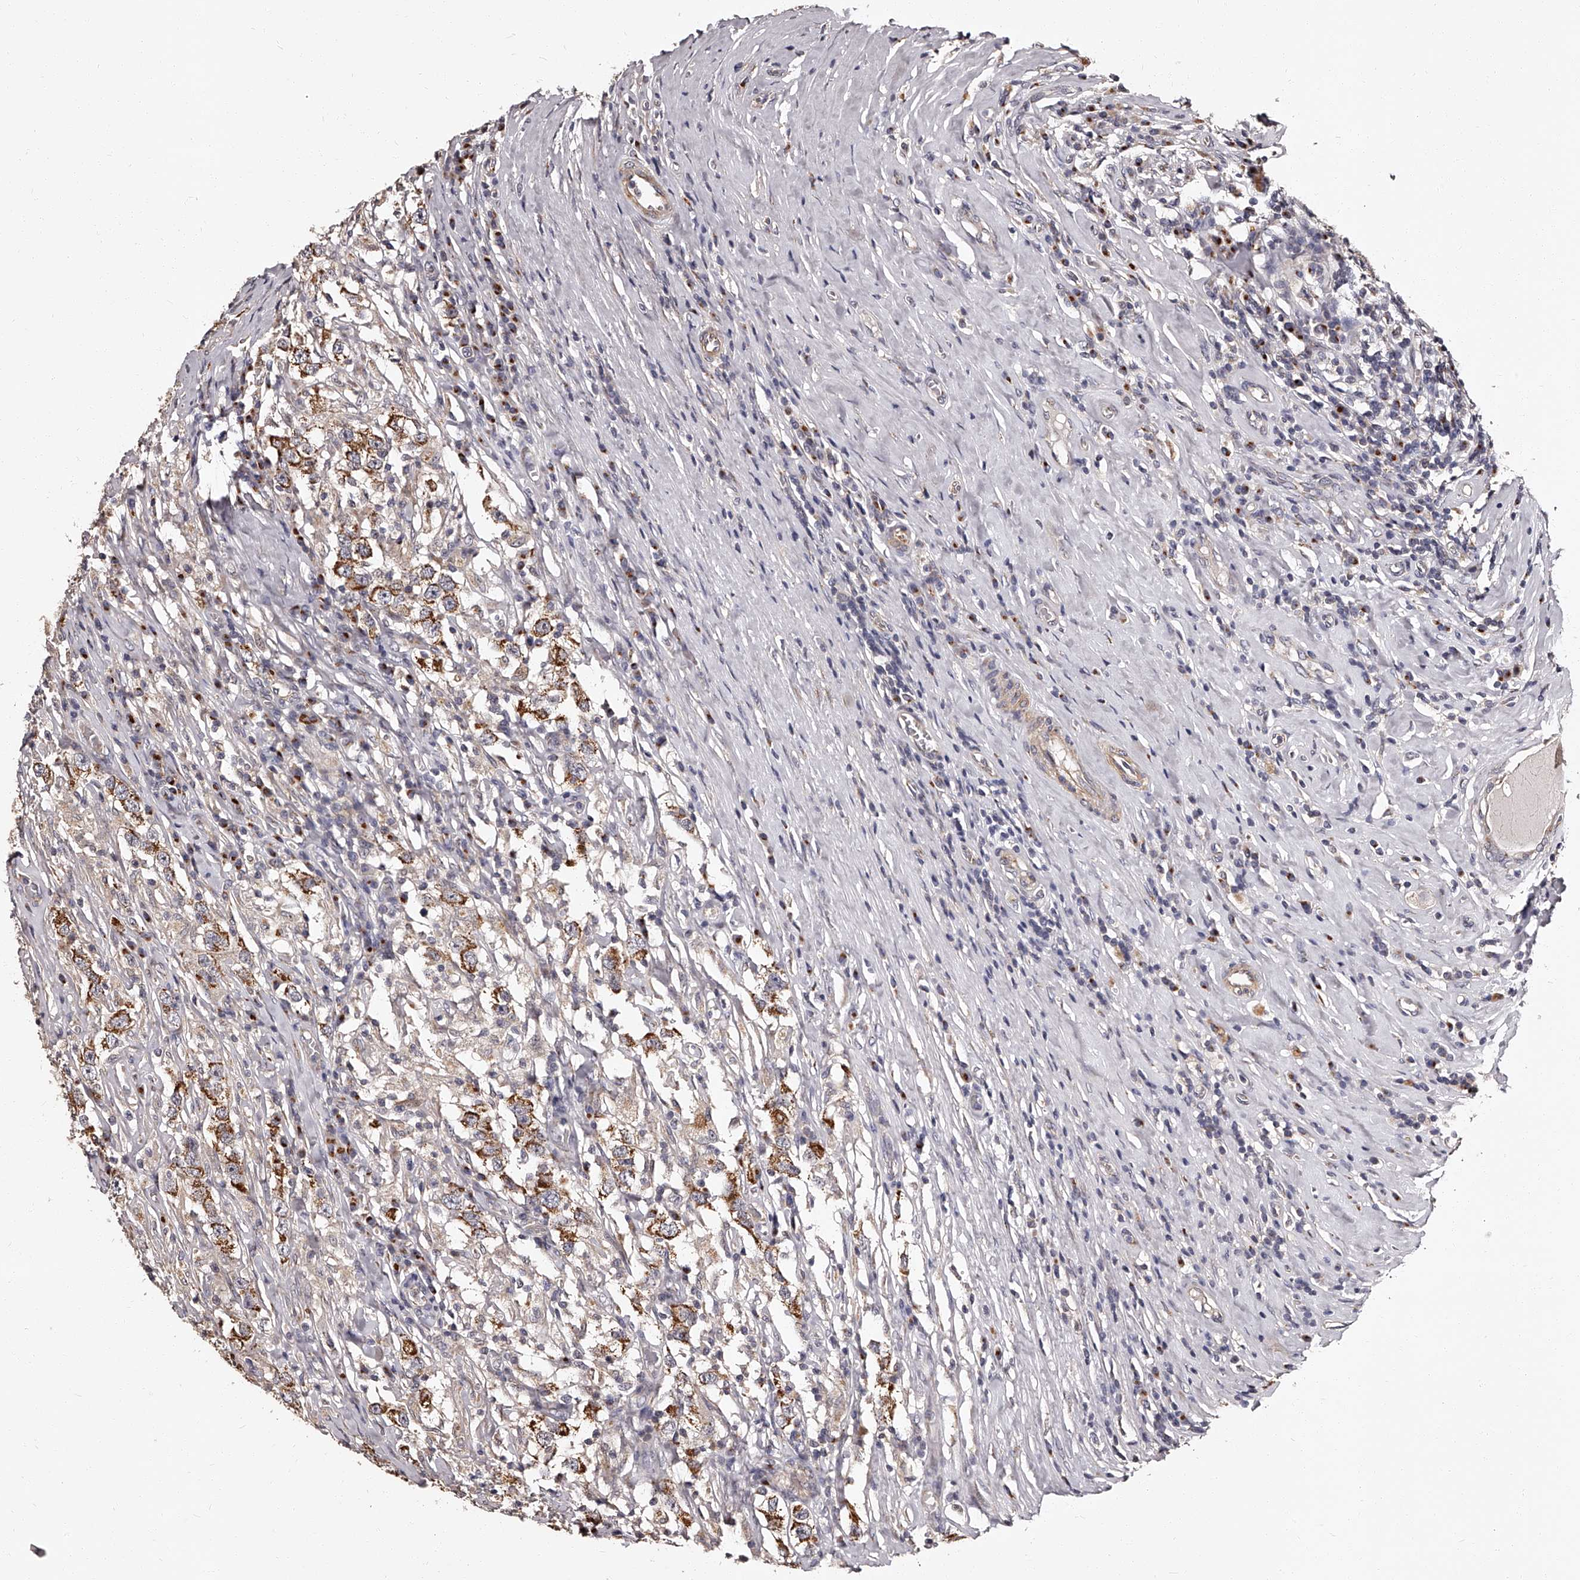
{"staining": {"intensity": "strong", "quantity": "25%-75%", "location": "cytoplasmic/membranous"}, "tissue": "testis cancer", "cell_type": "Tumor cells", "image_type": "cancer", "snomed": [{"axis": "morphology", "description": "Seminoma, NOS"}, {"axis": "topography", "description": "Testis"}], "caption": "Approximately 25%-75% of tumor cells in human seminoma (testis) show strong cytoplasmic/membranous protein staining as visualized by brown immunohistochemical staining.", "gene": "RSC1A1", "patient": {"sex": "male", "age": 41}}